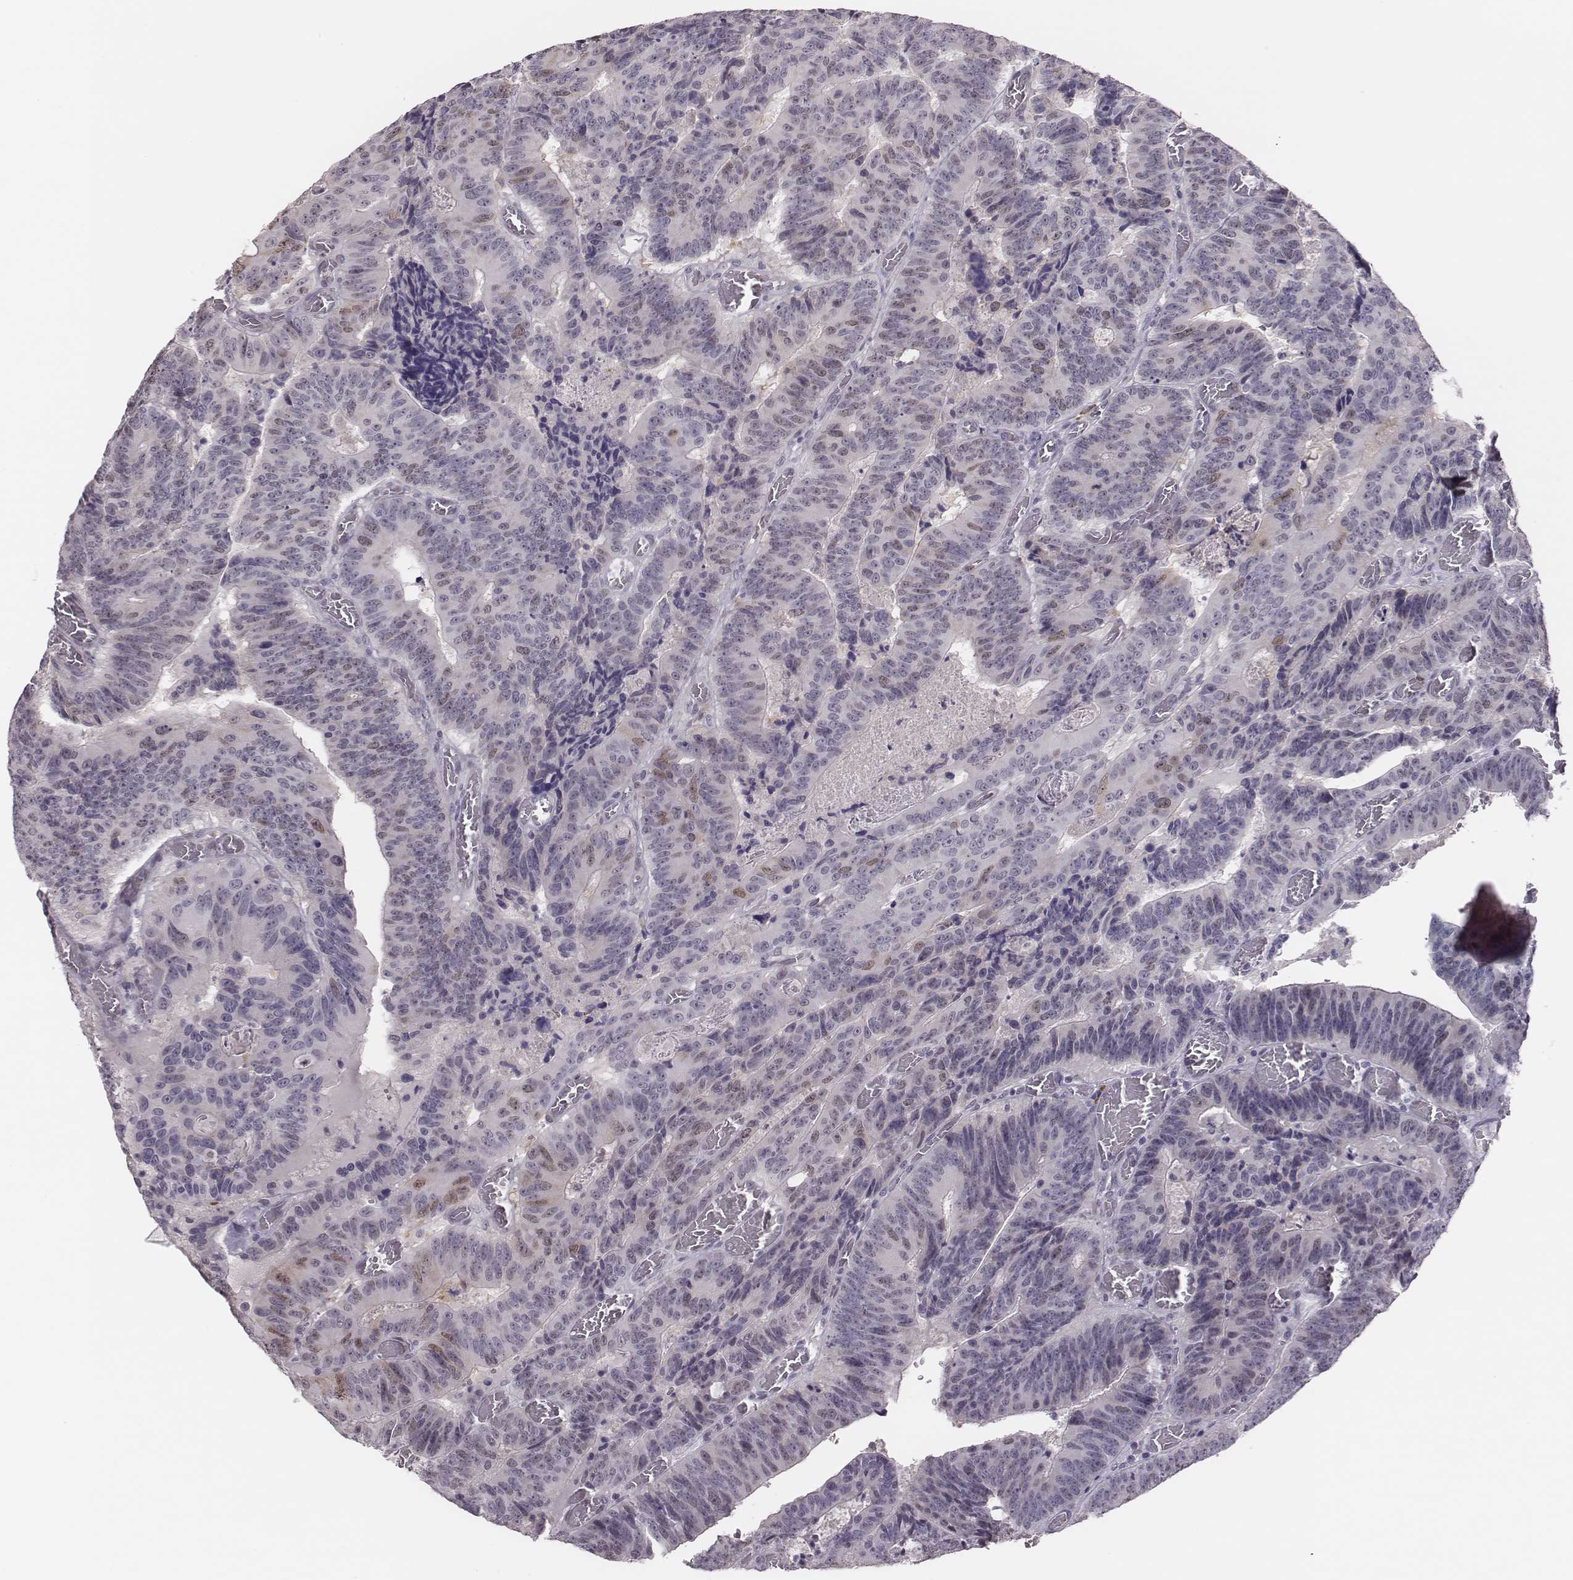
{"staining": {"intensity": "moderate", "quantity": "<25%", "location": "cytoplasmic/membranous,nuclear"}, "tissue": "colorectal cancer", "cell_type": "Tumor cells", "image_type": "cancer", "snomed": [{"axis": "morphology", "description": "Adenocarcinoma, NOS"}, {"axis": "topography", "description": "Colon"}], "caption": "There is low levels of moderate cytoplasmic/membranous and nuclear staining in tumor cells of colorectal cancer (adenocarcinoma), as demonstrated by immunohistochemical staining (brown color).", "gene": "PBK", "patient": {"sex": "female", "age": 82}}